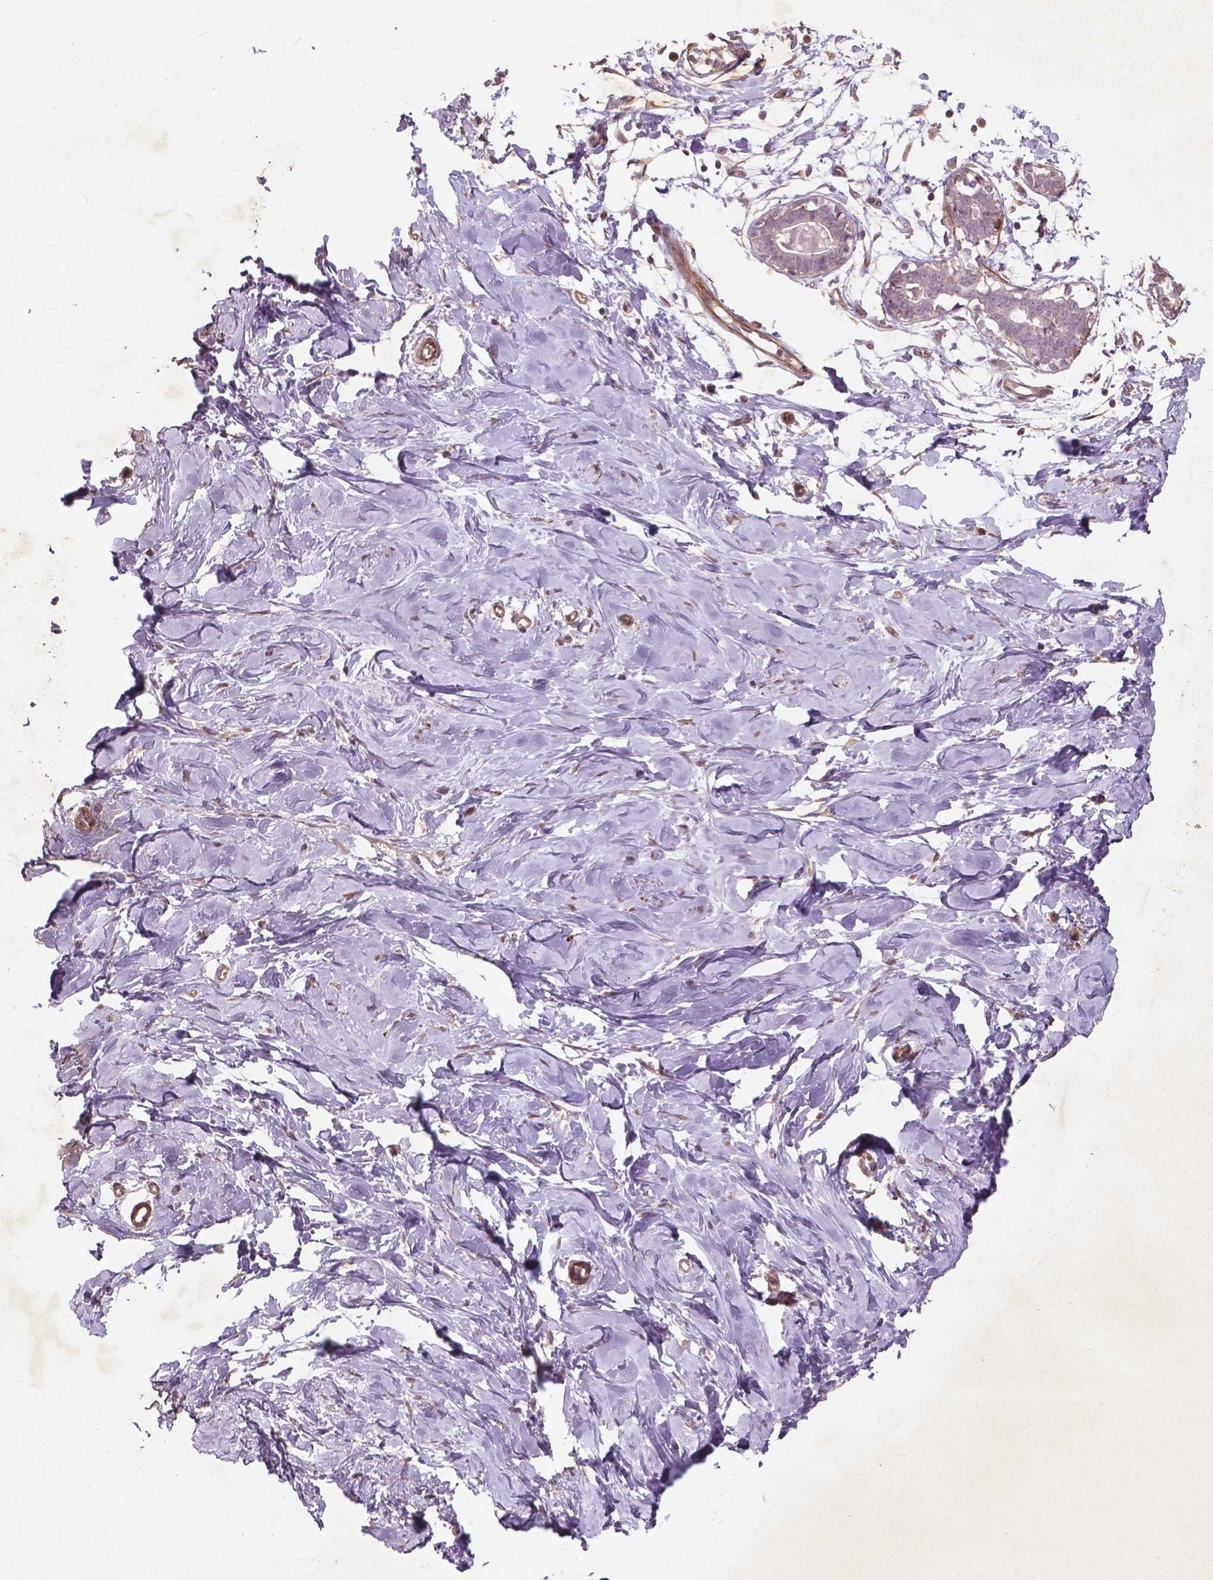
{"staining": {"intensity": "weak", "quantity": "25%-75%", "location": "cytoplasmic/membranous"}, "tissue": "breast", "cell_type": "Adipocytes", "image_type": "normal", "snomed": [{"axis": "morphology", "description": "Normal tissue, NOS"}, {"axis": "topography", "description": "Breast"}], "caption": "Immunohistochemical staining of normal human breast demonstrates low levels of weak cytoplasmic/membranous positivity in approximately 25%-75% of adipocytes.", "gene": "RFPL4B", "patient": {"sex": "female", "age": 27}}